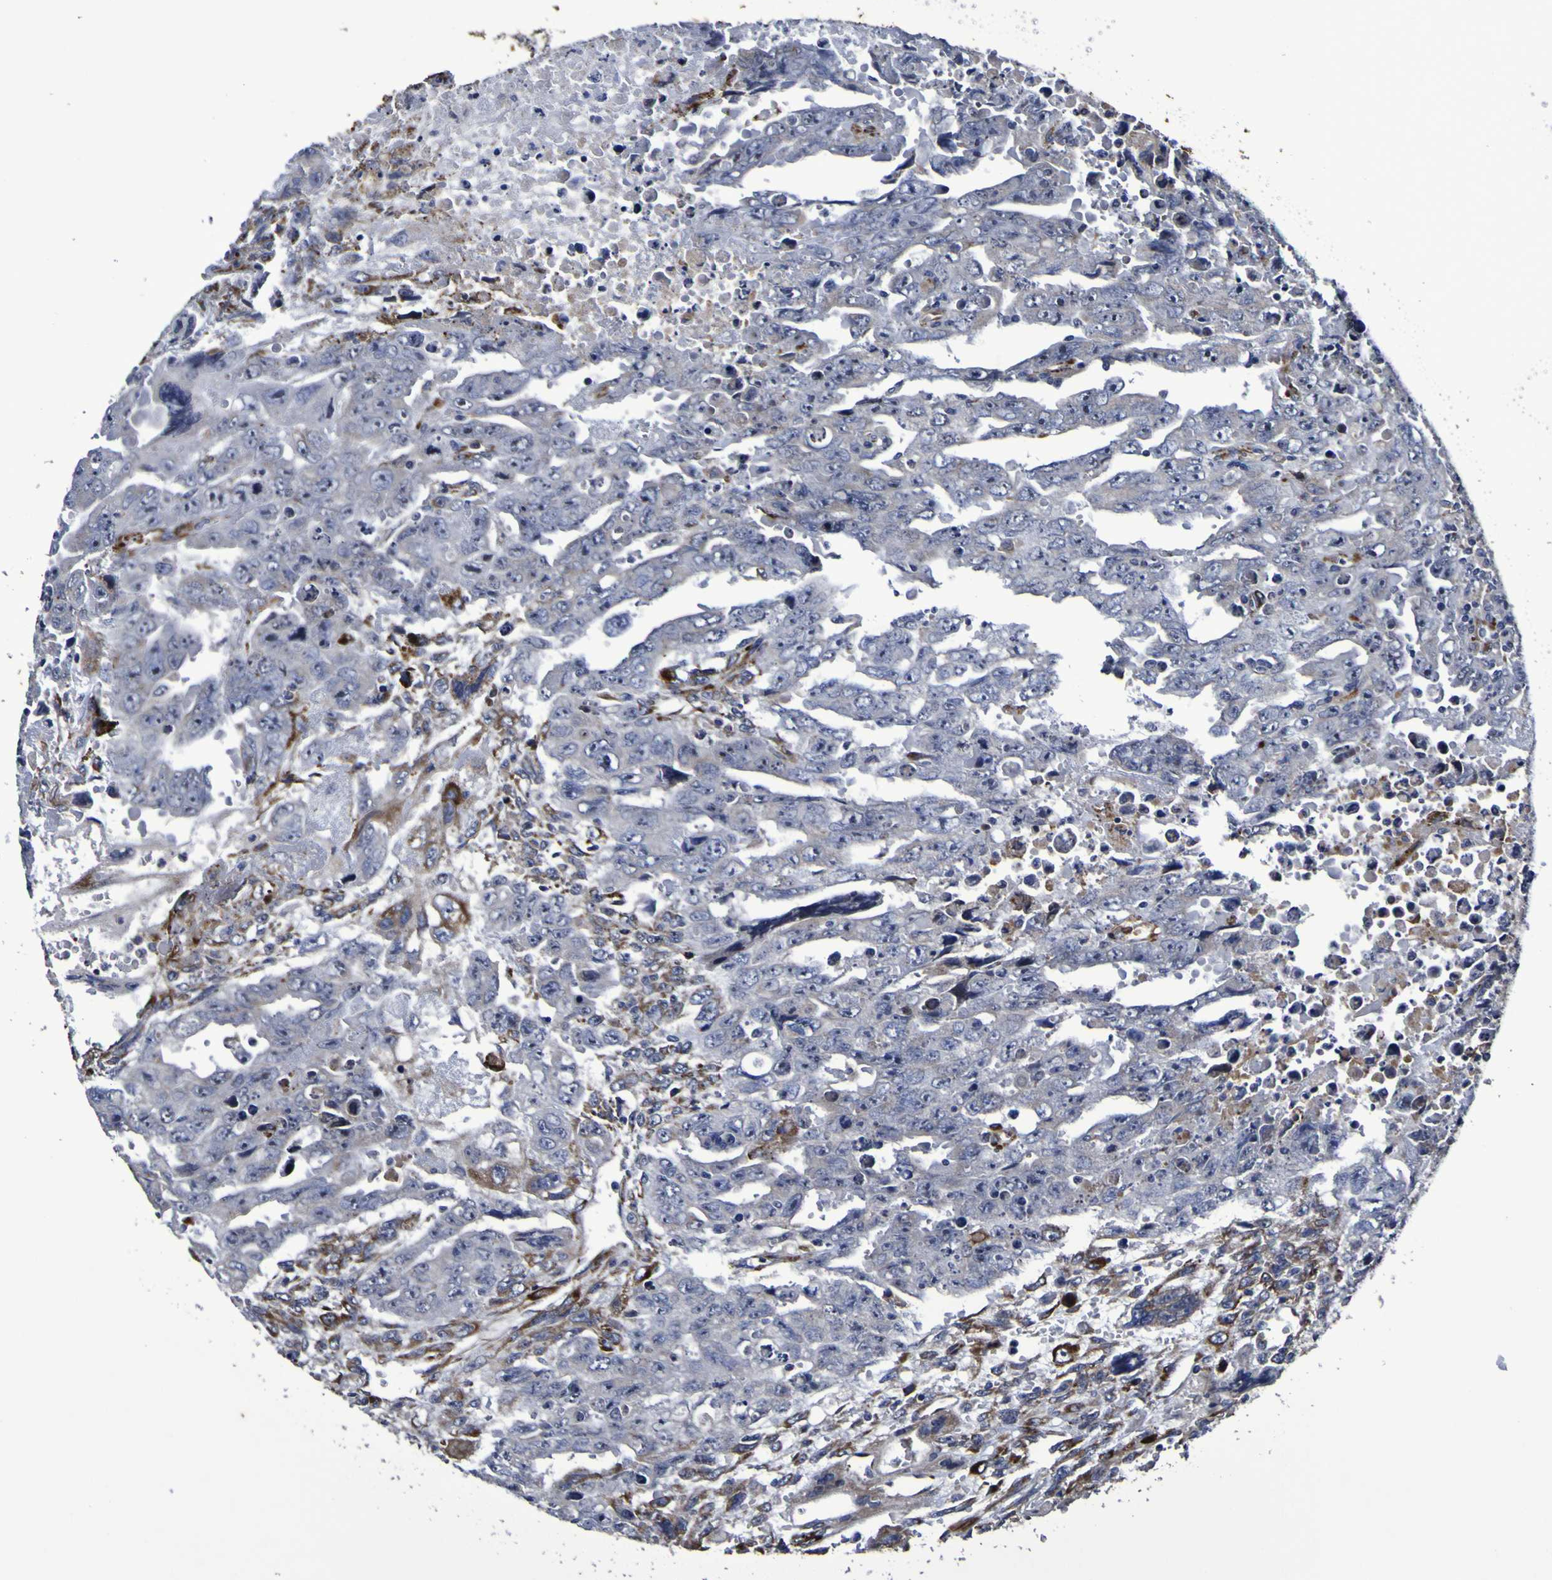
{"staining": {"intensity": "negative", "quantity": "none", "location": "none"}, "tissue": "testis cancer", "cell_type": "Tumor cells", "image_type": "cancer", "snomed": [{"axis": "morphology", "description": "Carcinoma, Embryonal, NOS"}, {"axis": "topography", "description": "Testis"}], "caption": "There is no significant staining in tumor cells of embryonal carcinoma (testis).", "gene": "P3H1", "patient": {"sex": "male", "age": 28}}